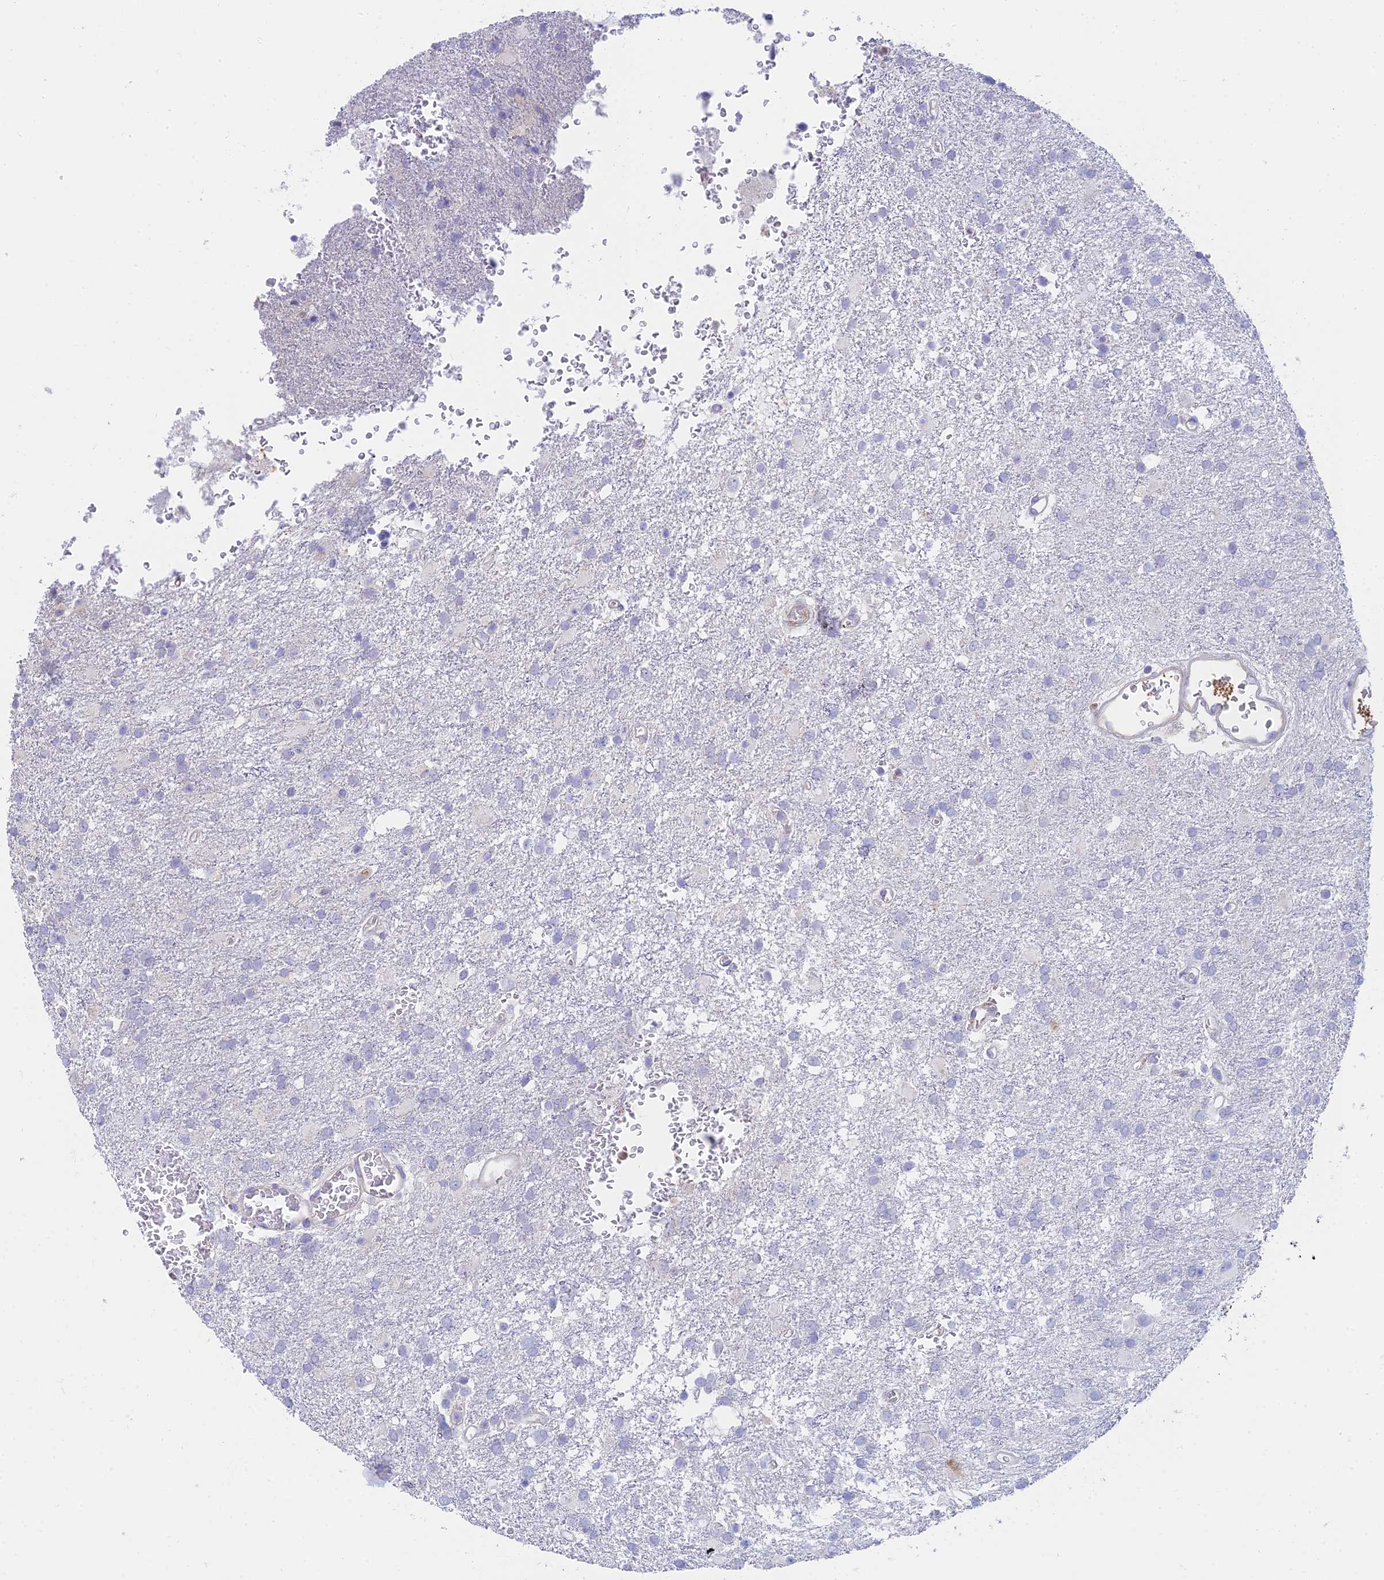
{"staining": {"intensity": "negative", "quantity": "none", "location": "none"}, "tissue": "glioma", "cell_type": "Tumor cells", "image_type": "cancer", "snomed": [{"axis": "morphology", "description": "Glioma, malignant, High grade"}, {"axis": "topography", "description": "Brain"}], "caption": "Human high-grade glioma (malignant) stained for a protein using immunohistochemistry (IHC) exhibits no expression in tumor cells.", "gene": "STRN4", "patient": {"sex": "female", "age": 74}}